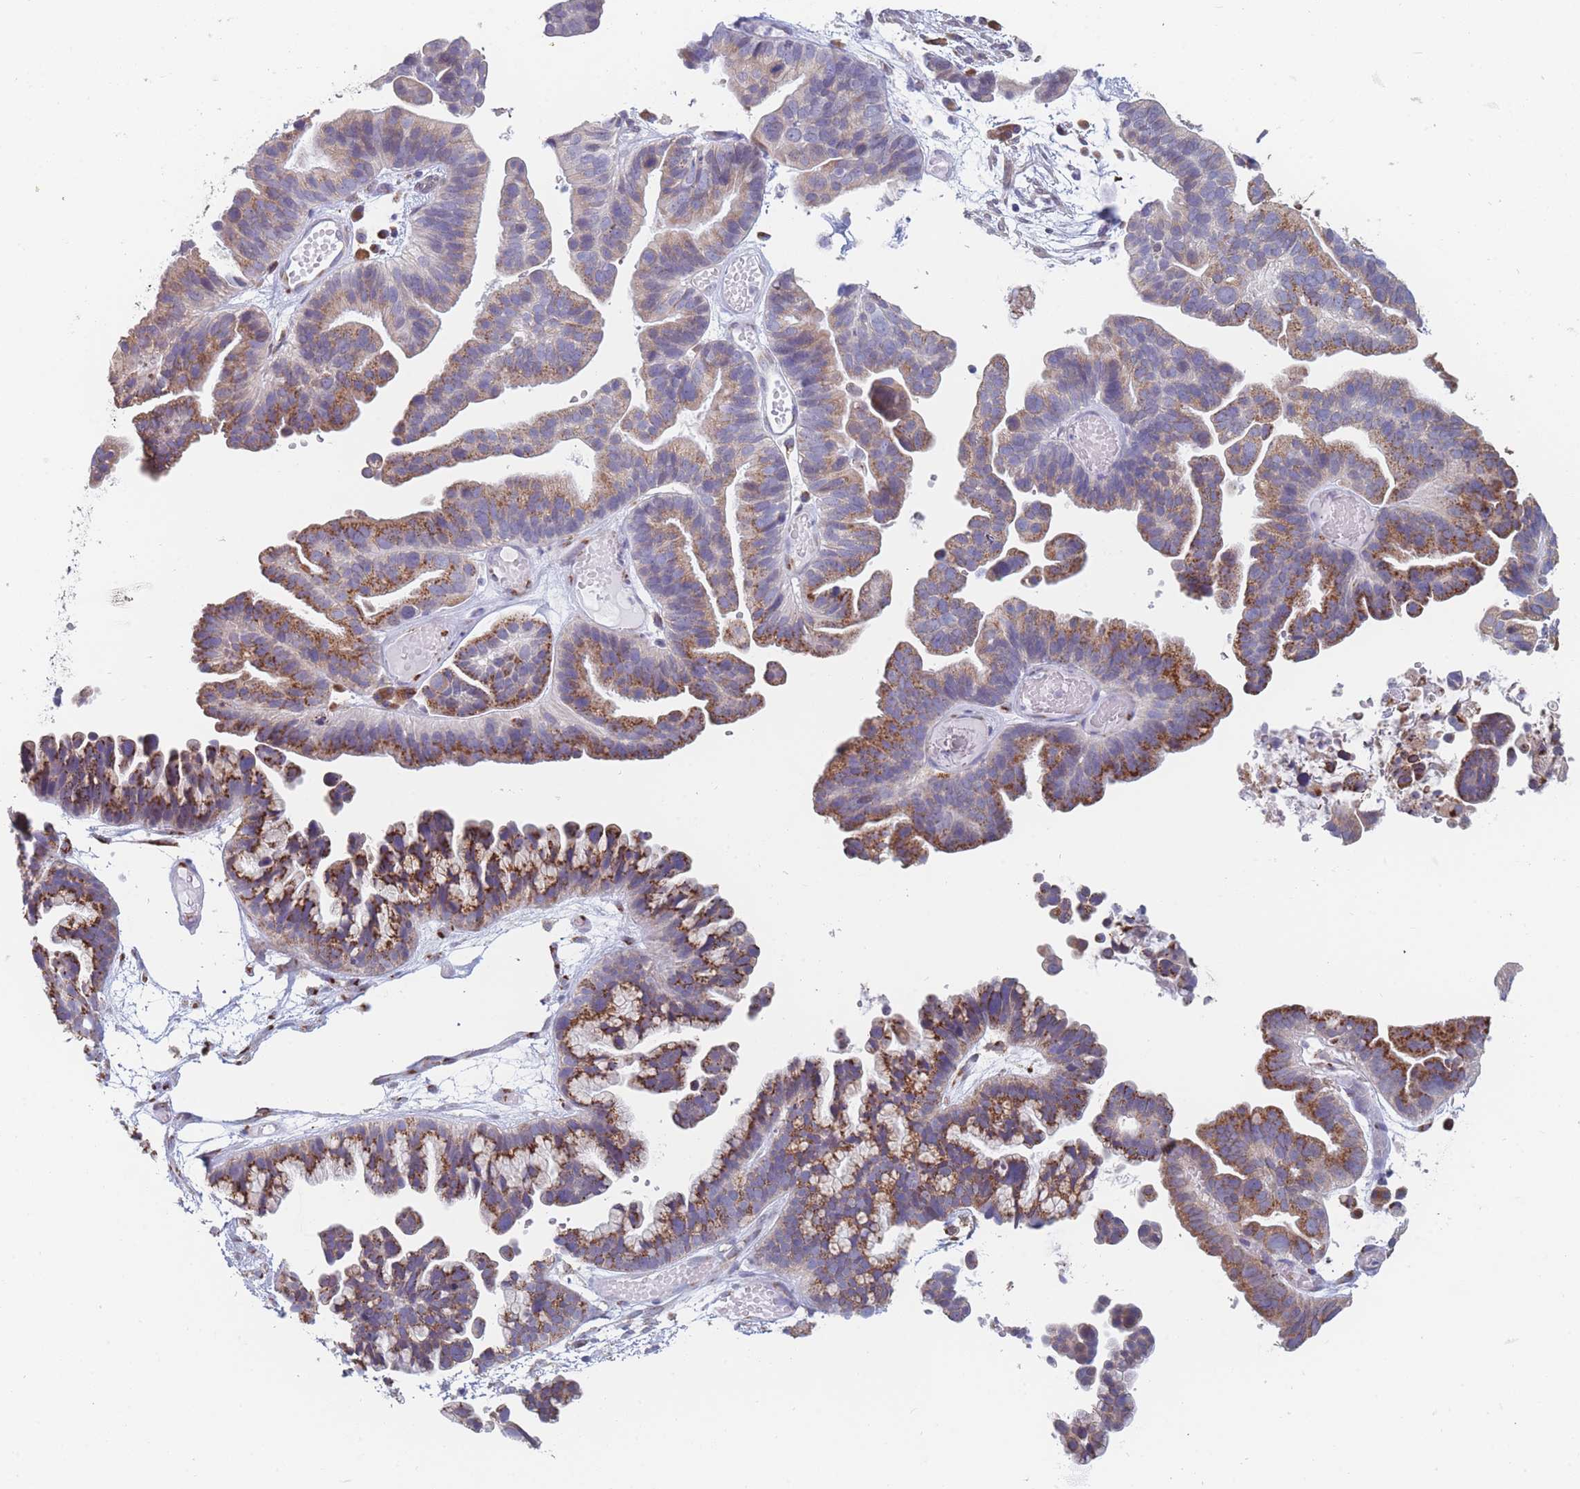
{"staining": {"intensity": "strong", "quantity": ">75%", "location": "cytoplasmic/membranous"}, "tissue": "ovarian cancer", "cell_type": "Tumor cells", "image_type": "cancer", "snomed": [{"axis": "morphology", "description": "Cystadenocarcinoma, serous, NOS"}, {"axis": "topography", "description": "Ovary"}], "caption": "This image shows immunohistochemistry (IHC) staining of human serous cystadenocarcinoma (ovarian), with high strong cytoplasmic/membranous staining in approximately >75% of tumor cells.", "gene": "TMED10", "patient": {"sex": "female", "age": 56}}